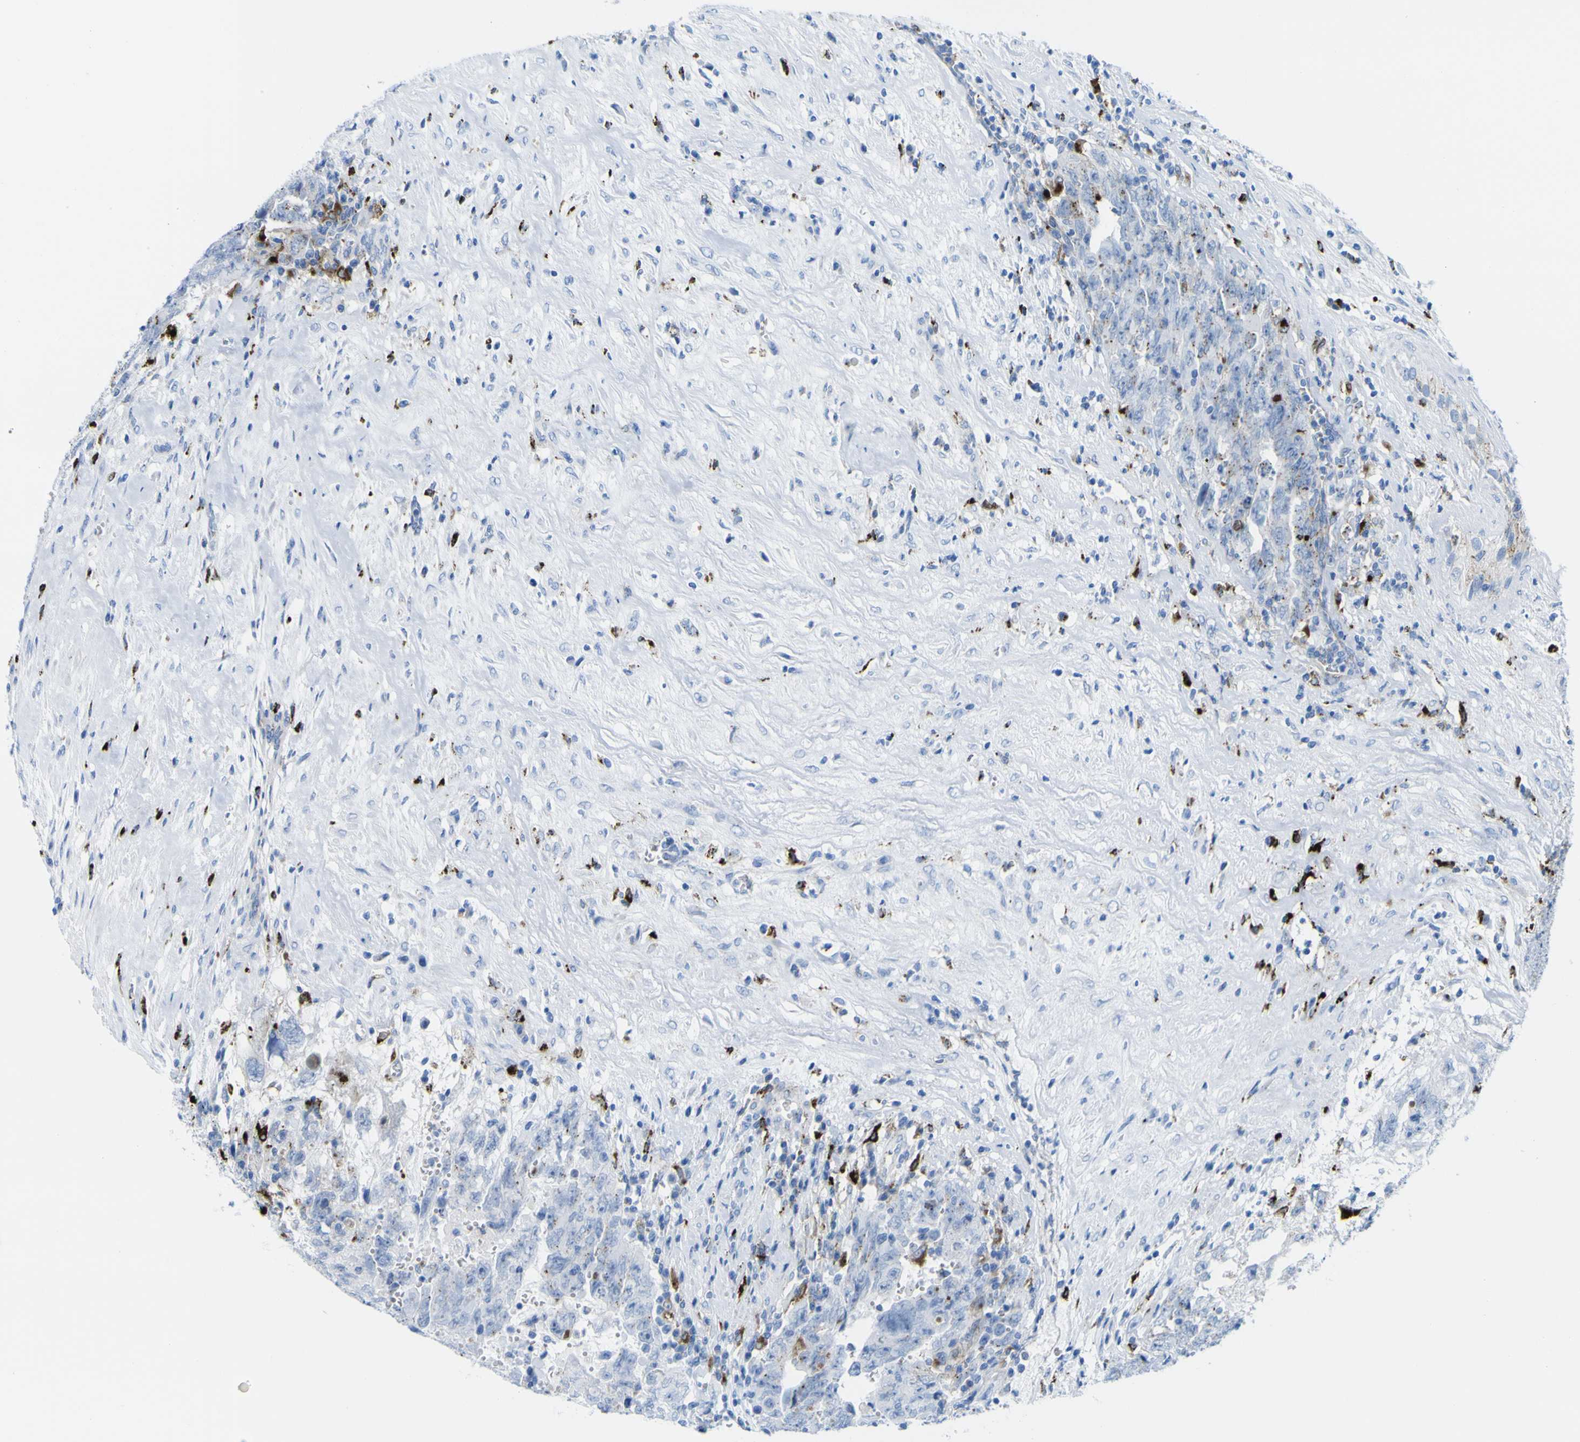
{"staining": {"intensity": "moderate", "quantity": "<25%", "location": "cytoplasmic/membranous"}, "tissue": "testis cancer", "cell_type": "Tumor cells", "image_type": "cancer", "snomed": [{"axis": "morphology", "description": "Carcinoma, Embryonal, NOS"}, {"axis": "topography", "description": "Testis"}], "caption": "Tumor cells reveal moderate cytoplasmic/membranous expression in about <25% of cells in testis embryonal carcinoma.", "gene": "PLD3", "patient": {"sex": "male", "age": 28}}